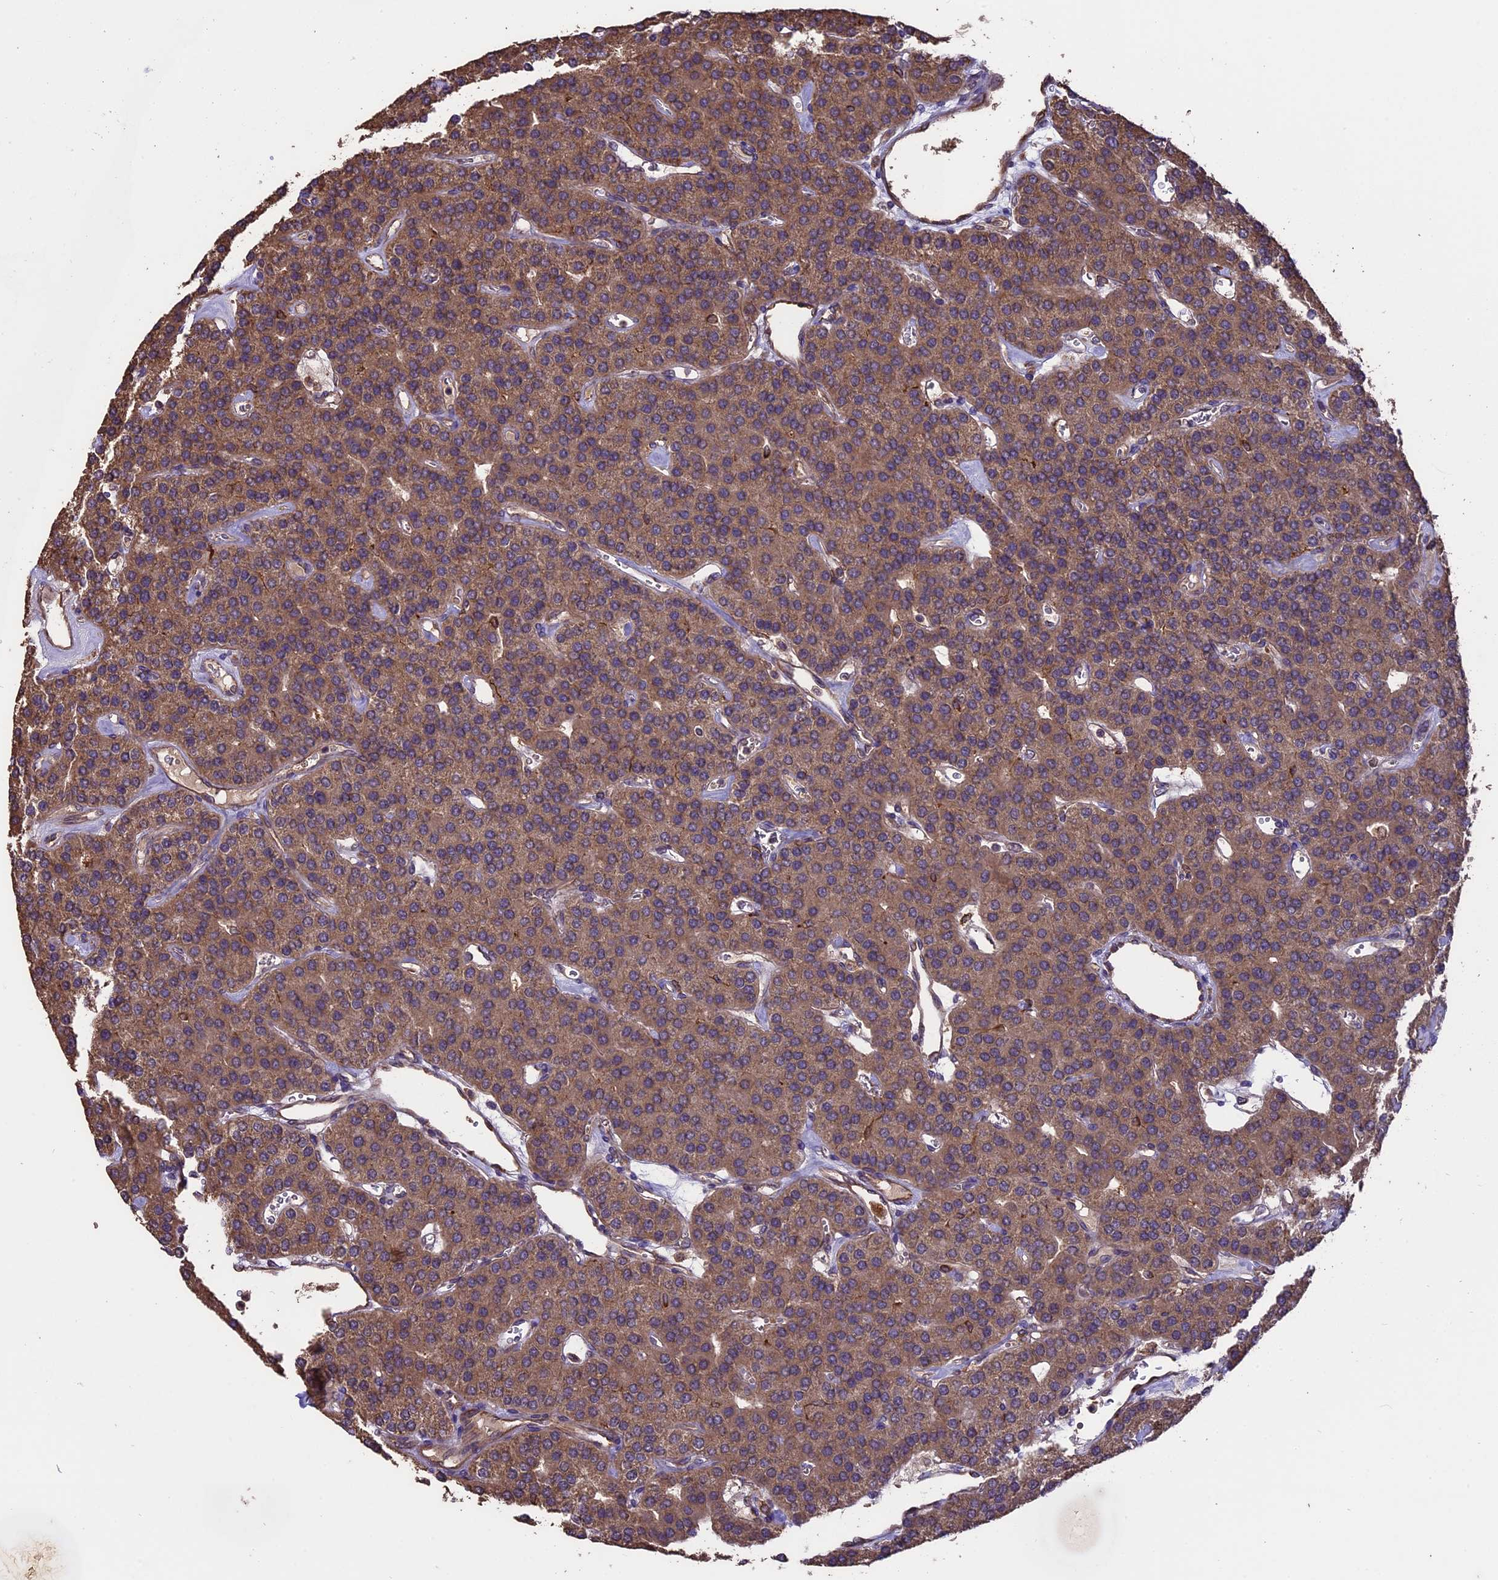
{"staining": {"intensity": "moderate", "quantity": ">75%", "location": "cytoplasmic/membranous"}, "tissue": "parathyroid gland", "cell_type": "Glandular cells", "image_type": "normal", "snomed": [{"axis": "morphology", "description": "Normal tissue, NOS"}, {"axis": "morphology", "description": "Adenoma, NOS"}, {"axis": "topography", "description": "Parathyroid gland"}], "caption": "DAB immunohistochemical staining of unremarkable human parathyroid gland shows moderate cytoplasmic/membranous protein positivity in about >75% of glandular cells.", "gene": "TTLL10", "patient": {"sex": "female", "age": 86}}